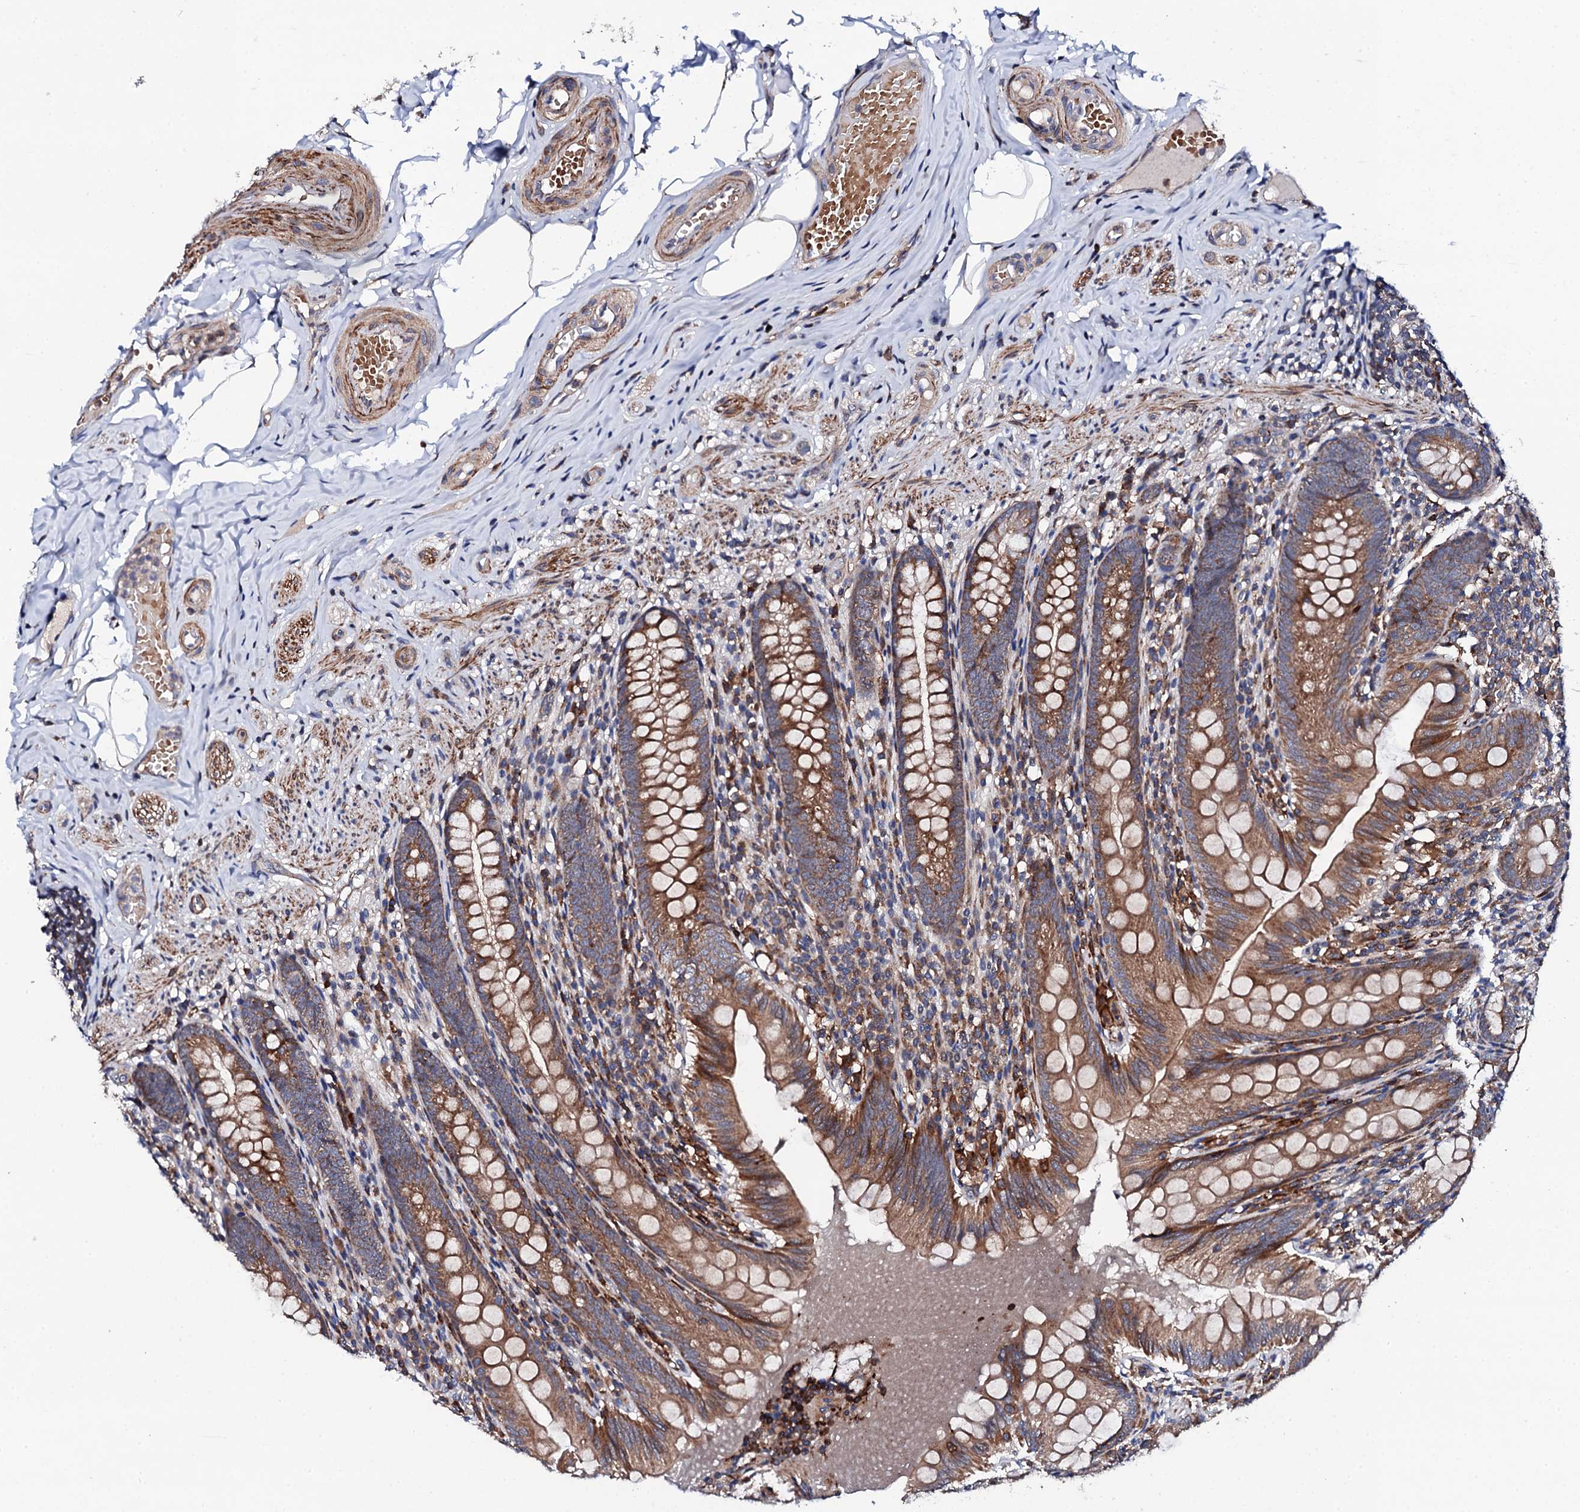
{"staining": {"intensity": "moderate", "quantity": ">75%", "location": "cytoplasmic/membranous"}, "tissue": "appendix", "cell_type": "Glandular cells", "image_type": "normal", "snomed": [{"axis": "morphology", "description": "Normal tissue, NOS"}, {"axis": "topography", "description": "Appendix"}], "caption": "Immunohistochemical staining of unremarkable human appendix shows >75% levels of moderate cytoplasmic/membranous protein positivity in about >75% of glandular cells.", "gene": "COG4", "patient": {"sex": "male", "age": 55}}